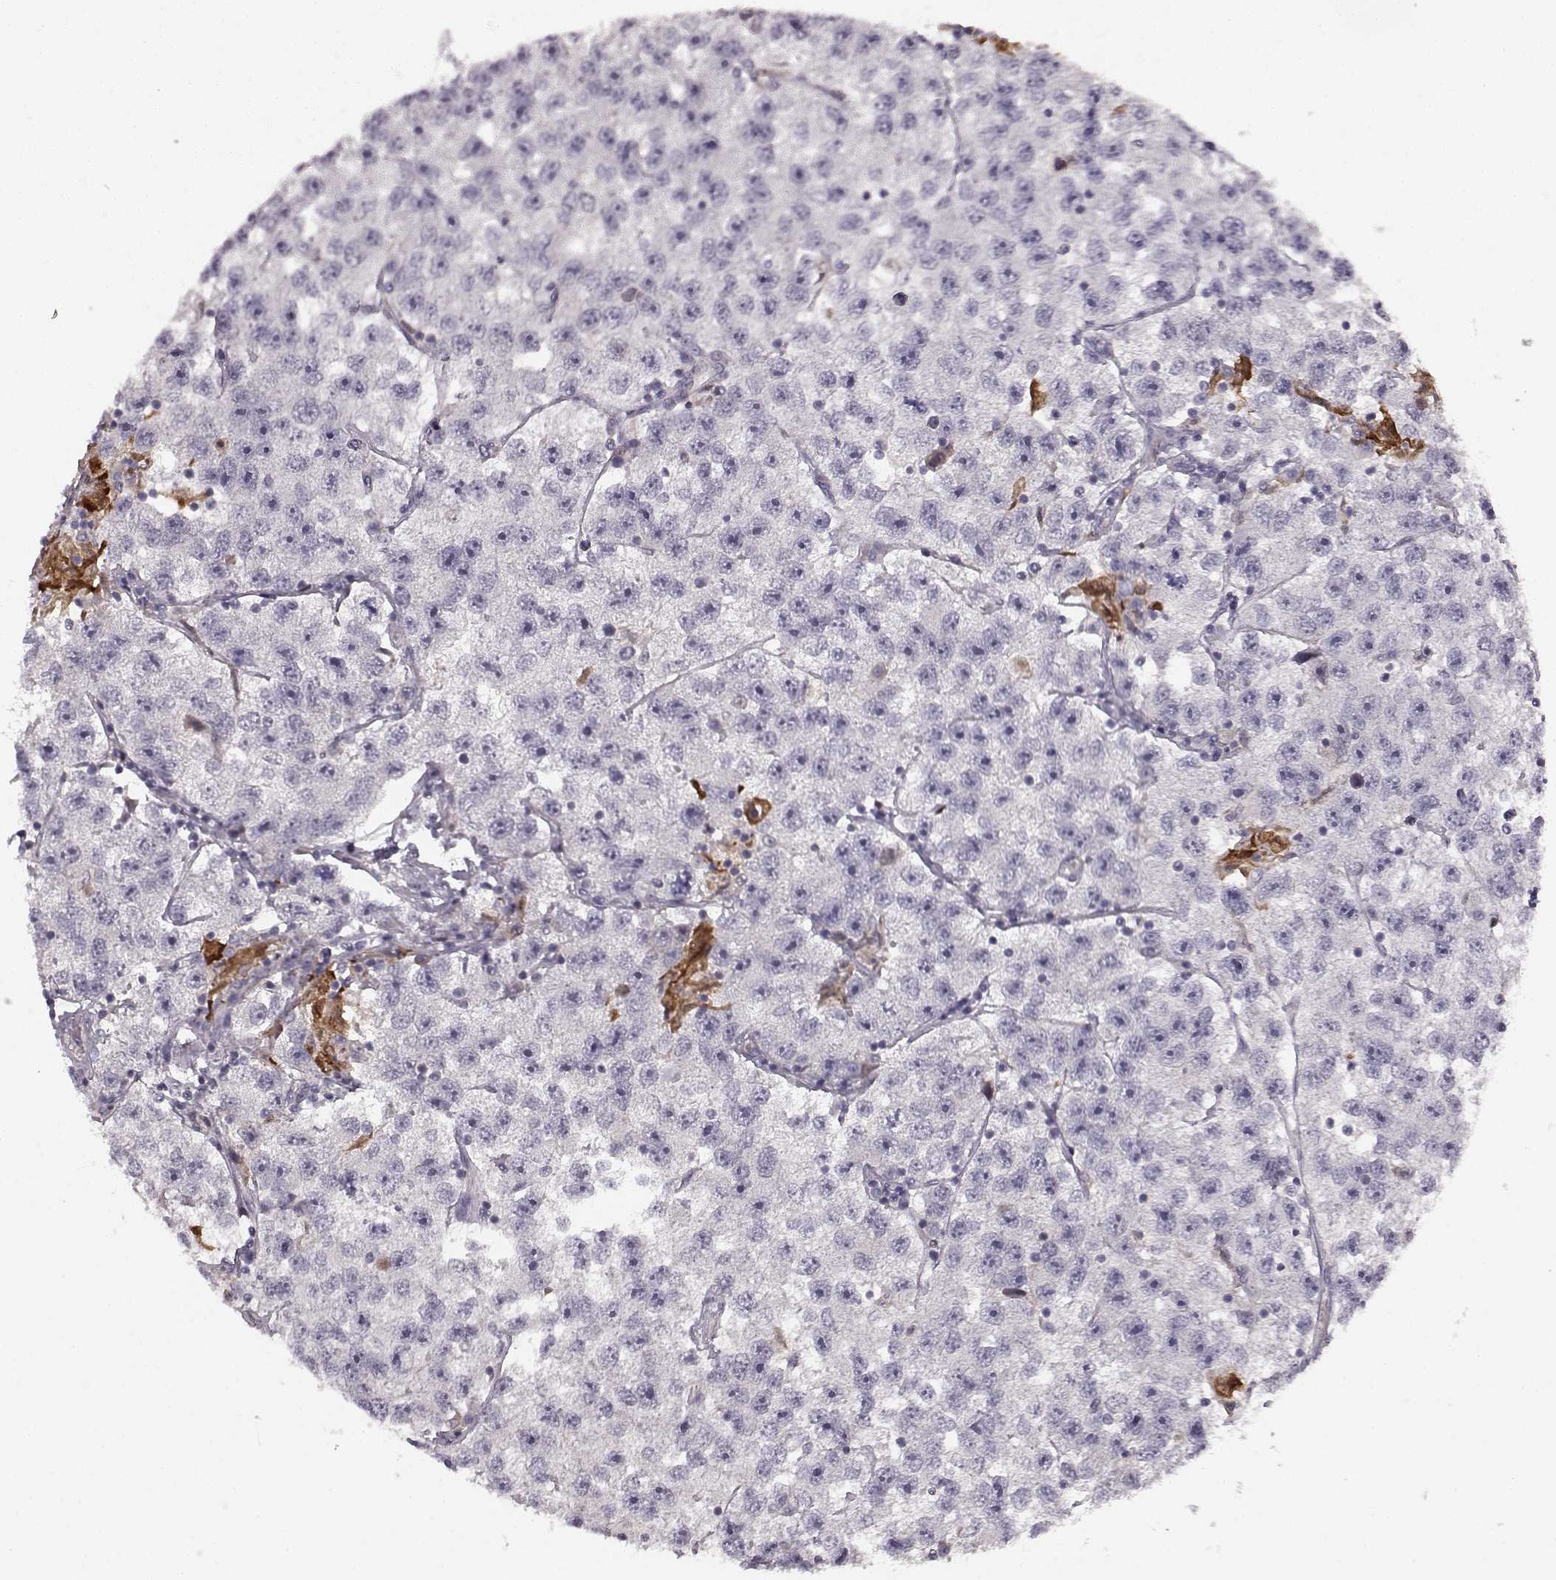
{"staining": {"intensity": "negative", "quantity": "none", "location": "none"}, "tissue": "testis cancer", "cell_type": "Tumor cells", "image_type": "cancer", "snomed": [{"axis": "morphology", "description": "Seminoma, NOS"}, {"axis": "topography", "description": "Testis"}], "caption": "Immunohistochemical staining of testis seminoma shows no significant positivity in tumor cells.", "gene": "CHIT1", "patient": {"sex": "male", "age": 26}}